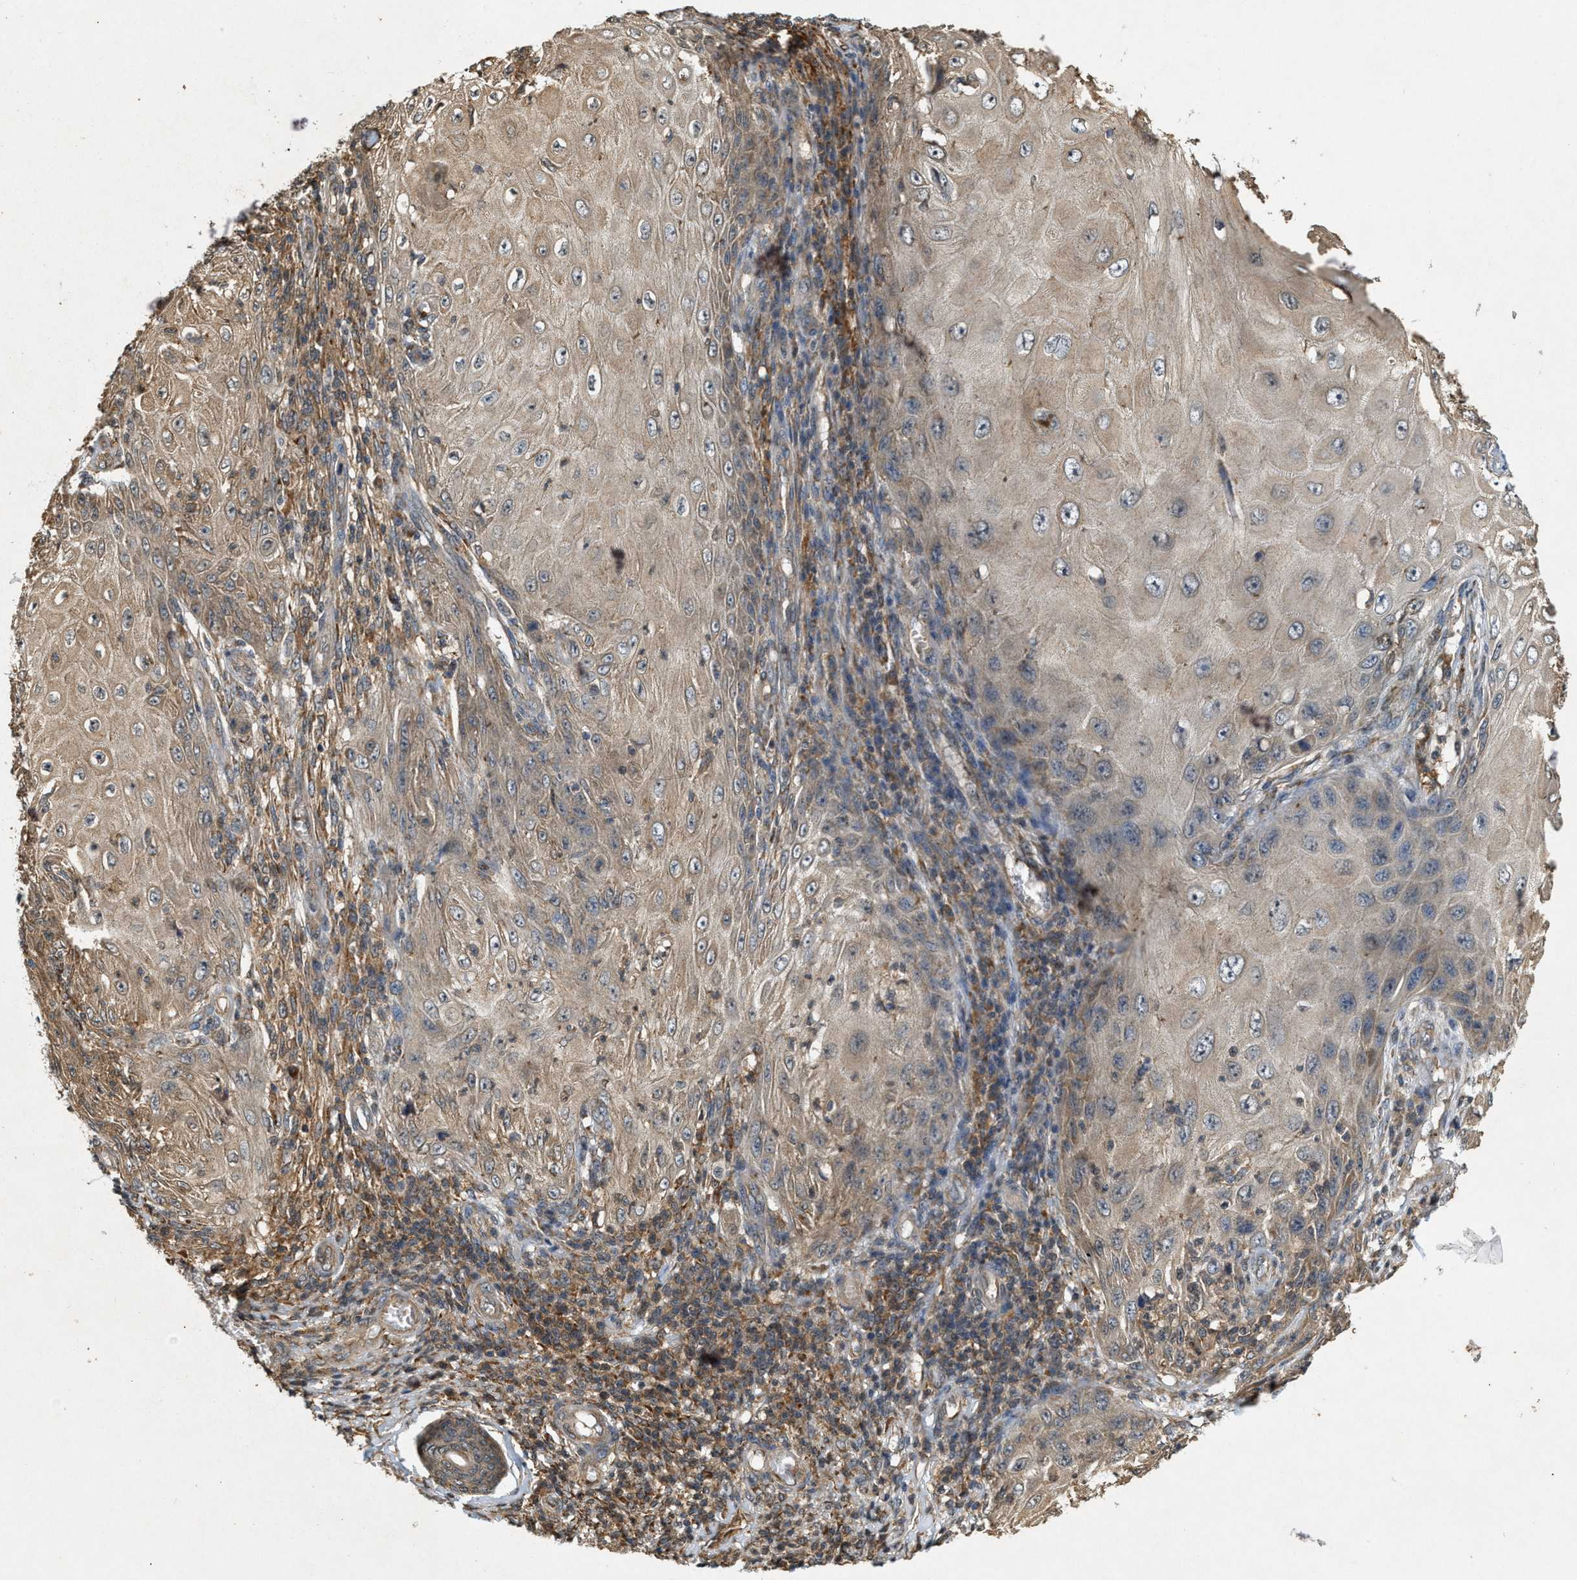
{"staining": {"intensity": "weak", "quantity": "25%-75%", "location": "cytoplasmic/membranous"}, "tissue": "skin cancer", "cell_type": "Tumor cells", "image_type": "cancer", "snomed": [{"axis": "morphology", "description": "Squamous cell carcinoma, NOS"}, {"axis": "topography", "description": "Skin"}], "caption": "Skin cancer (squamous cell carcinoma) was stained to show a protein in brown. There is low levels of weak cytoplasmic/membranous staining in approximately 25%-75% of tumor cells.", "gene": "KIF21A", "patient": {"sex": "female", "age": 73}}